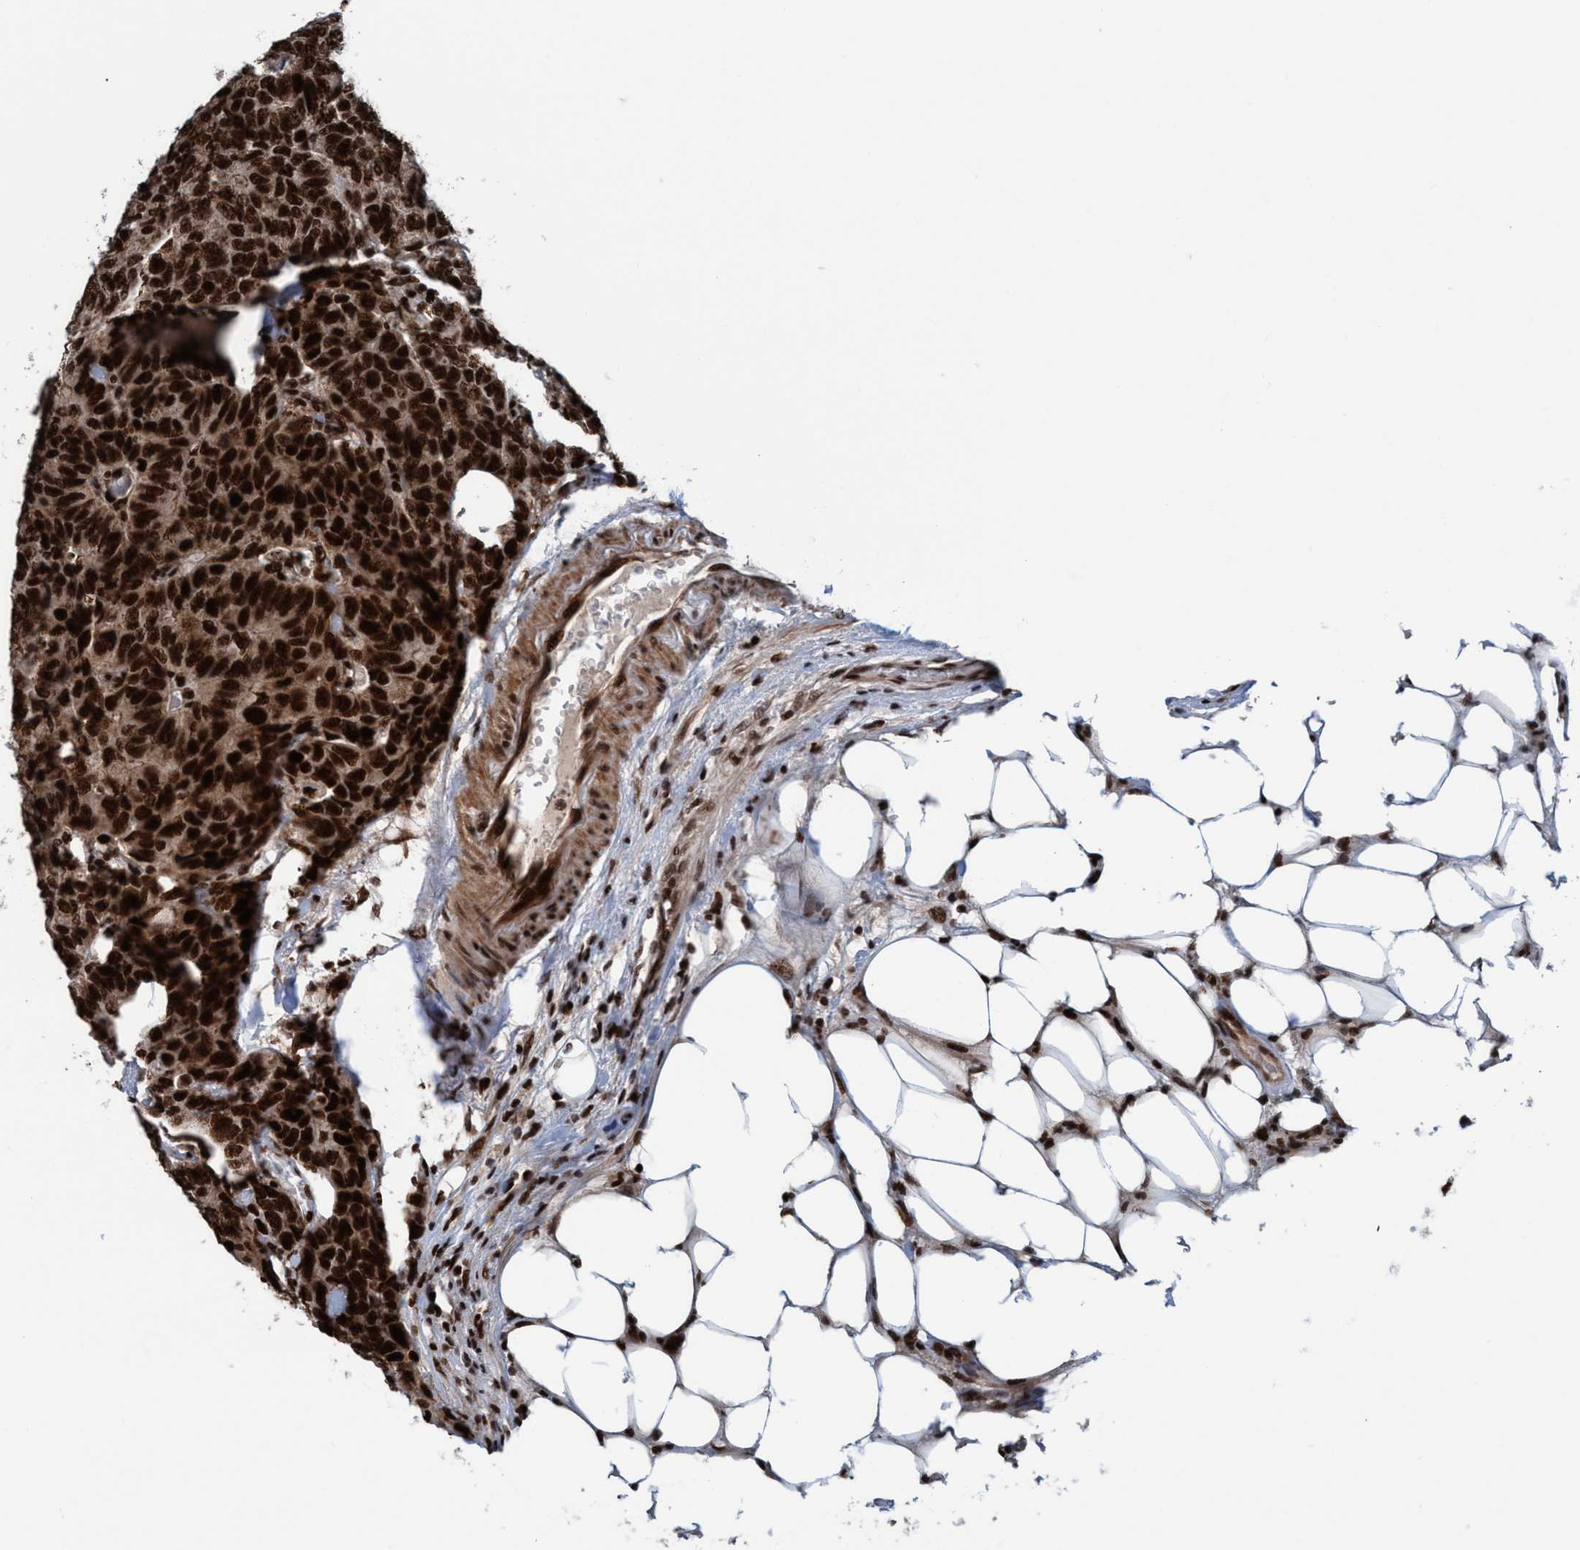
{"staining": {"intensity": "strong", "quantity": ">75%", "location": "cytoplasmic/membranous,nuclear"}, "tissue": "colorectal cancer", "cell_type": "Tumor cells", "image_type": "cancer", "snomed": [{"axis": "morphology", "description": "Adenocarcinoma, NOS"}, {"axis": "topography", "description": "Colon"}], "caption": "An IHC image of tumor tissue is shown. Protein staining in brown shows strong cytoplasmic/membranous and nuclear positivity in colorectal cancer (adenocarcinoma) within tumor cells.", "gene": "TOPBP1", "patient": {"sex": "female", "age": 86}}